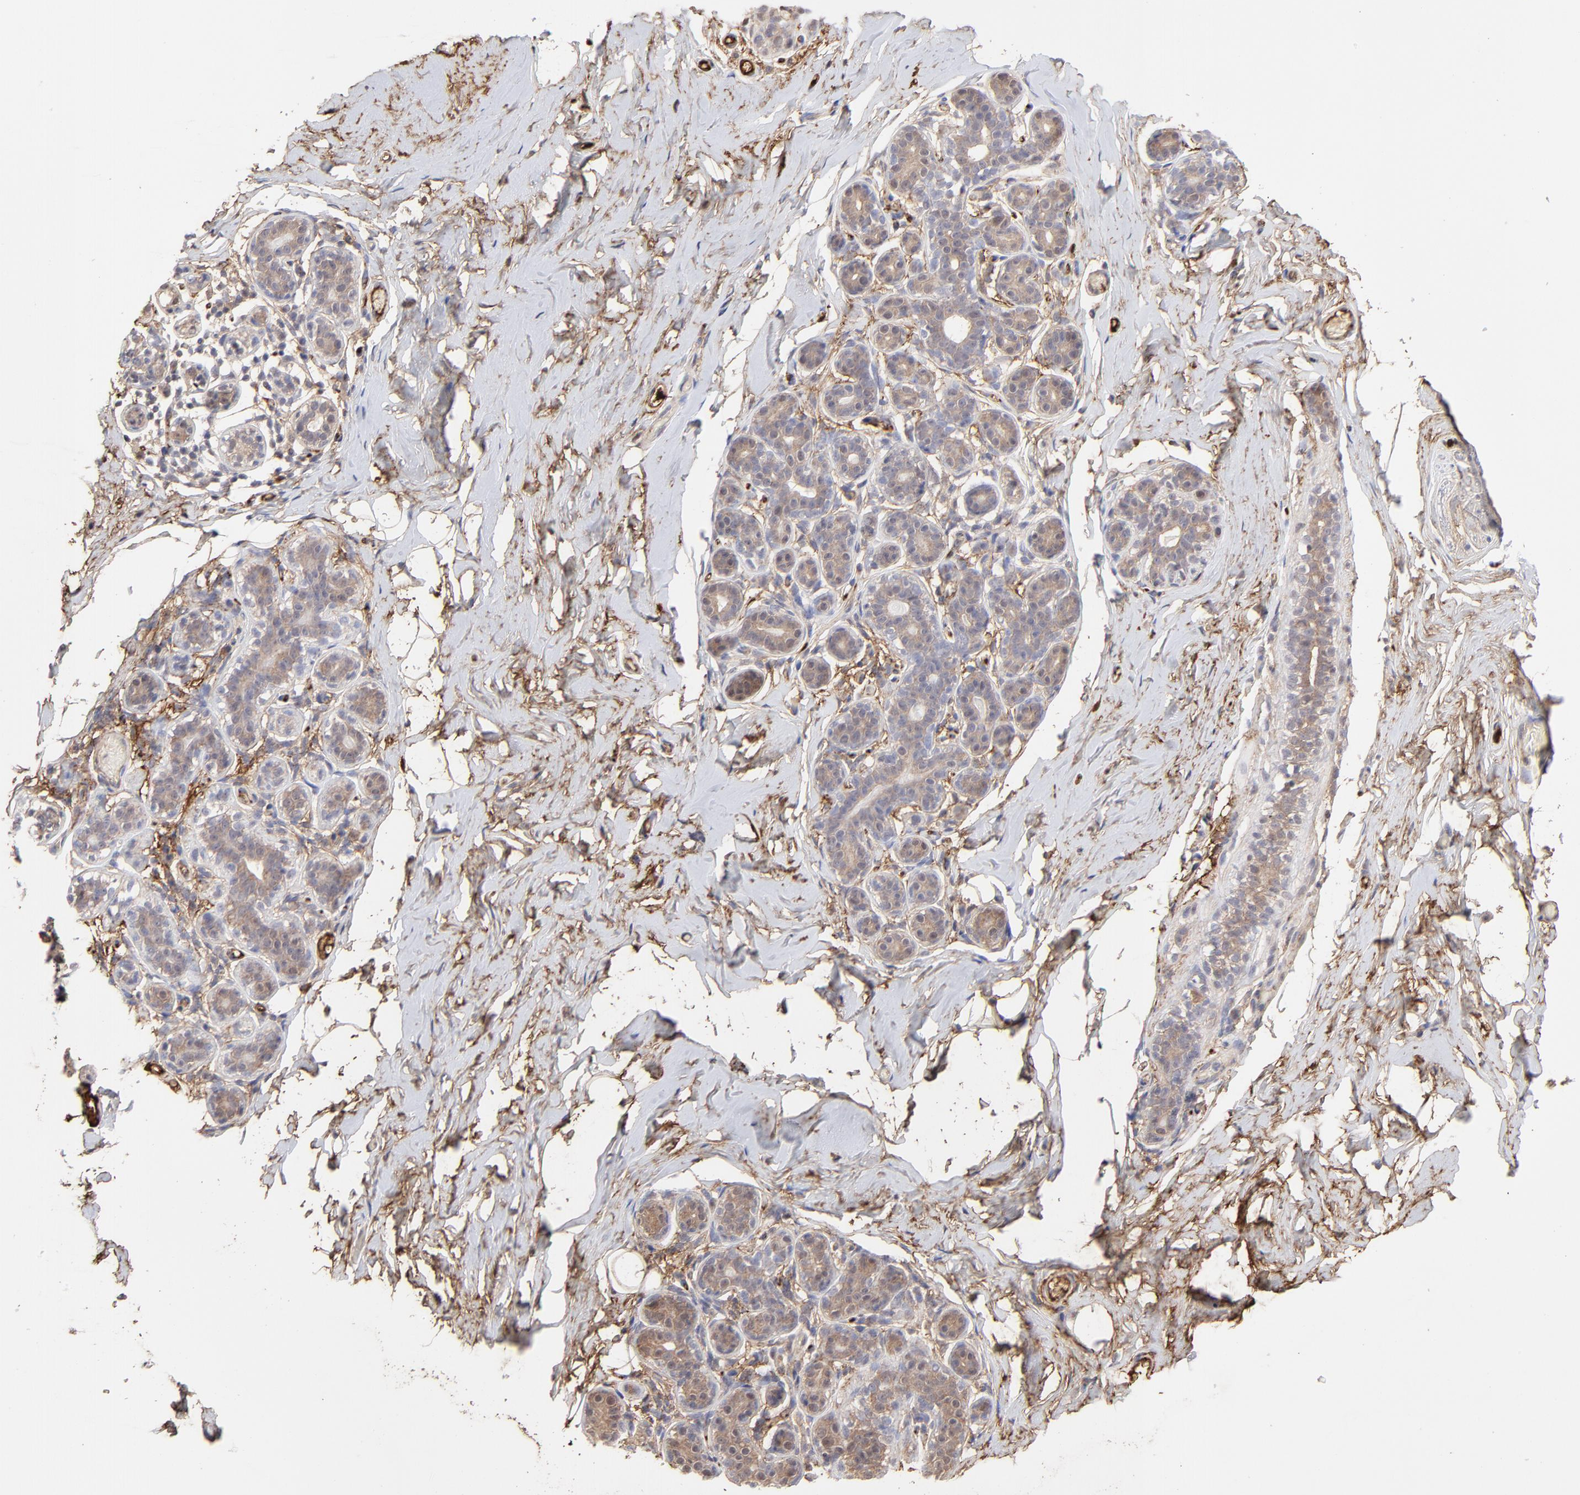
{"staining": {"intensity": "weak", "quantity": ">75%", "location": "cytoplasmic/membranous"}, "tissue": "breast", "cell_type": "Adipocytes", "image_type": "normal", "snomed": [{"axis": "morphology", "description": "Normal tissue, NOS"}, {"axis": "topography", "description": "Breast"}, {"axis": "topography", "description": "Soft tissue"}], "caption": "A brown stain highlights weak cytoplasmic/membranous staining of a protein in adipocytes of benign breast. The protein is stained brown, and the nuclei are stained in blue (DAB IHC with brightfield microscopy, high magnification).", "gene": "PSMD14", "patient": {"sex": "female", "age": 75}}